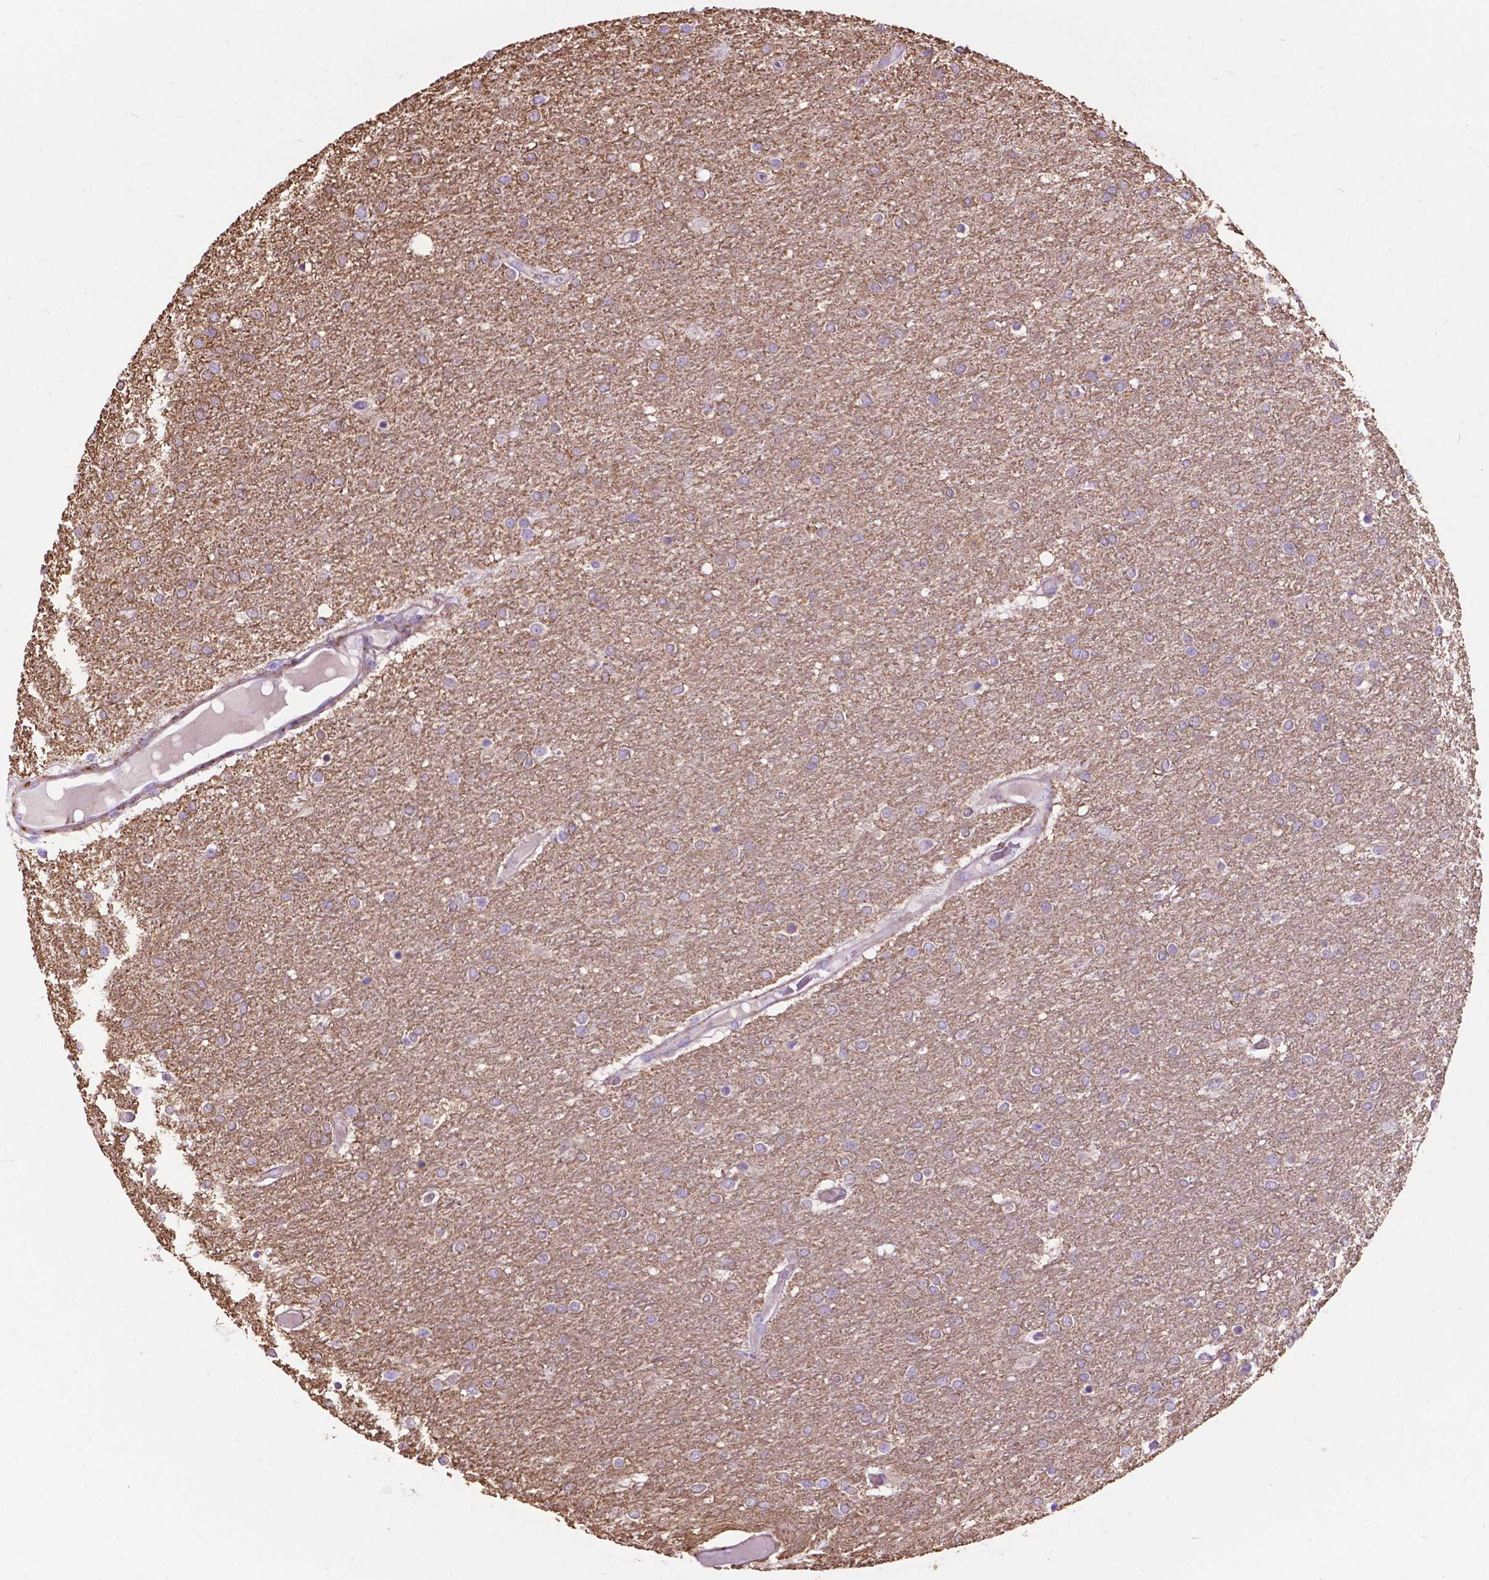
{"staining": {"intensity": "weak", "quantity": "25%-75%", "location": "cytoplasmic/membranous"}, "tissue": "glioma", "cell_type": "Tumor cells", "image_type": "cancer", "snomed": [{"axis": "morphology", "description": "Glioma, malignant, High grade"}, {"axis": "topography", "description": "Brain"}], "caption": "DAB immunohistochemical staining of human glioma demonstrates weak cytoplasmic/membranous protein positivity in approximately 25%-75% of tumor cells.", "gene": "PCDHA12", "patient": {"sex": "female", "age": 61}}